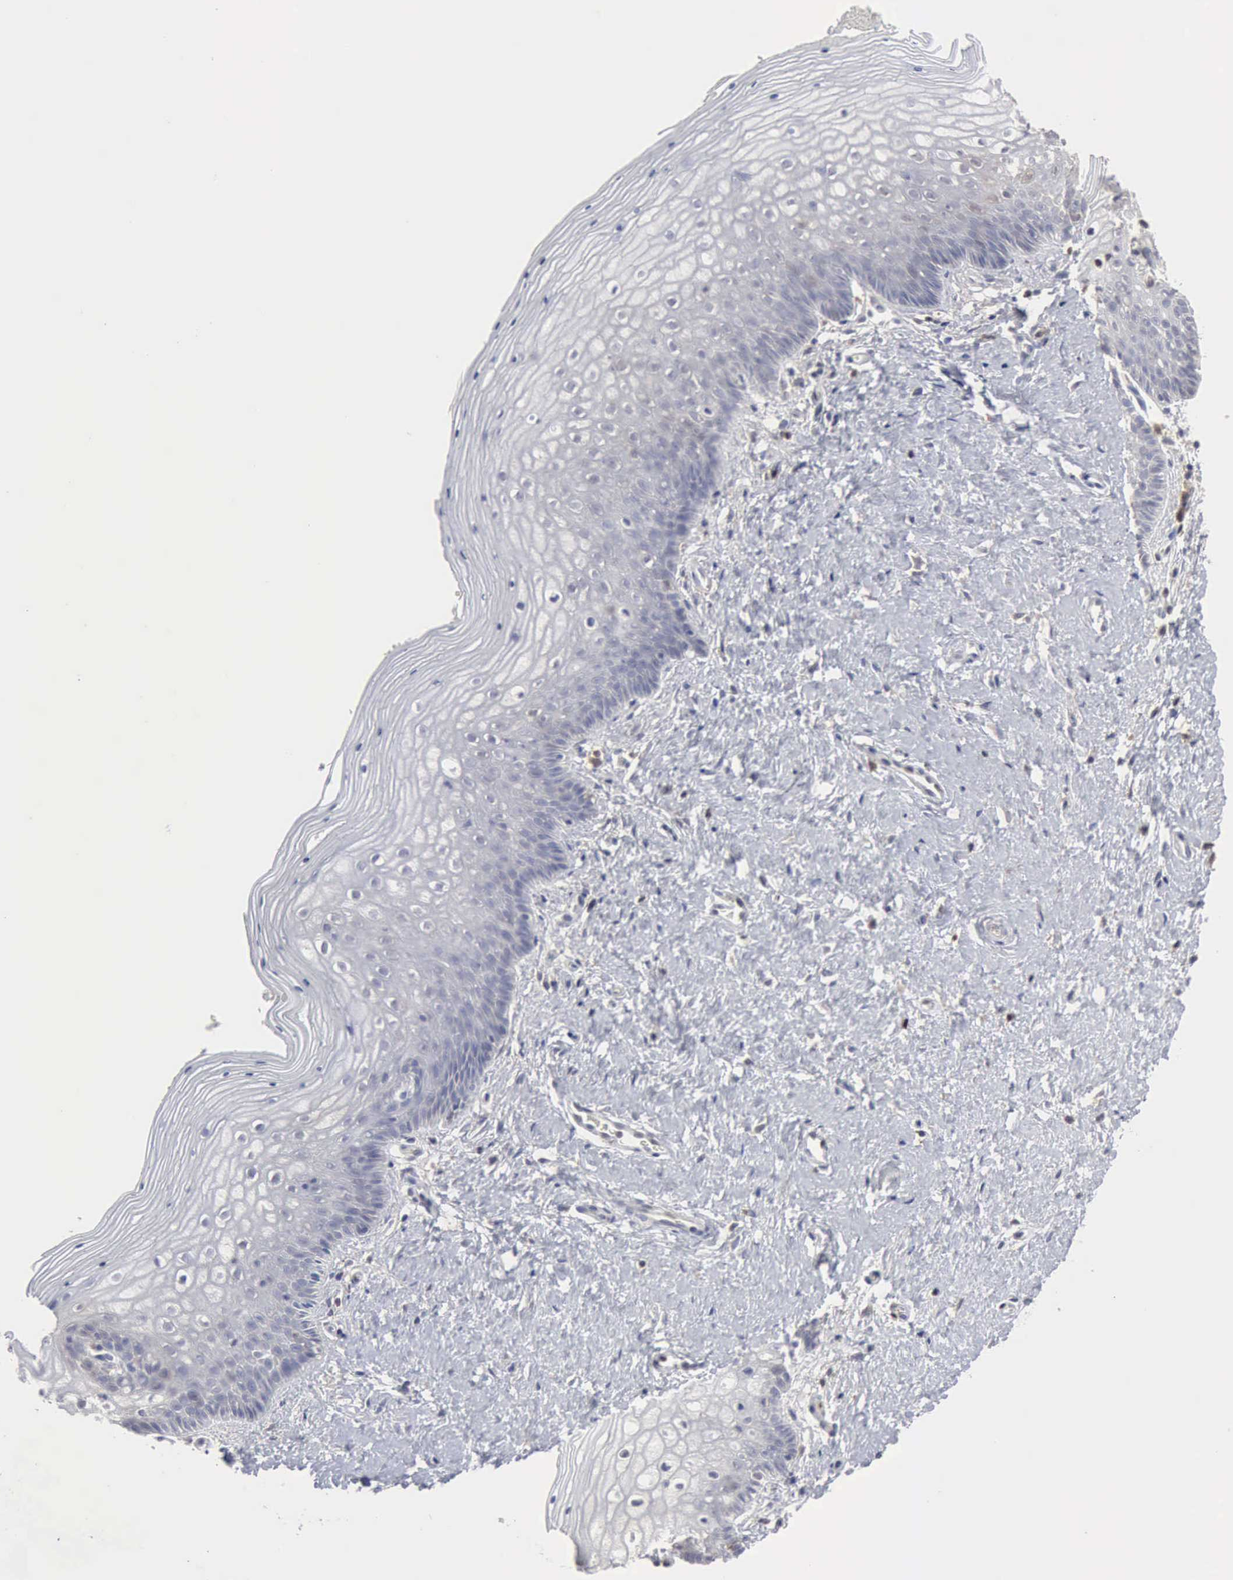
{"staining": {"intensity": "negative", "quantity": "none", "location": "none"}, "tissue": "vagina", "cell_type": "Squamous epithelial cells", "image_type": "normal", "snomed": [{"axis": "morphology", "description": "Normal tissue, NOS"}, {"axis": "topography", "description": "Vagina"}], "caption": "This is an immunohistochemistry (IHC) micrograph of benign vagina. There is no expression in squamous epithelial cells.", "gene": "STAT1", "patient": {"sex": "female", "age": 46}}